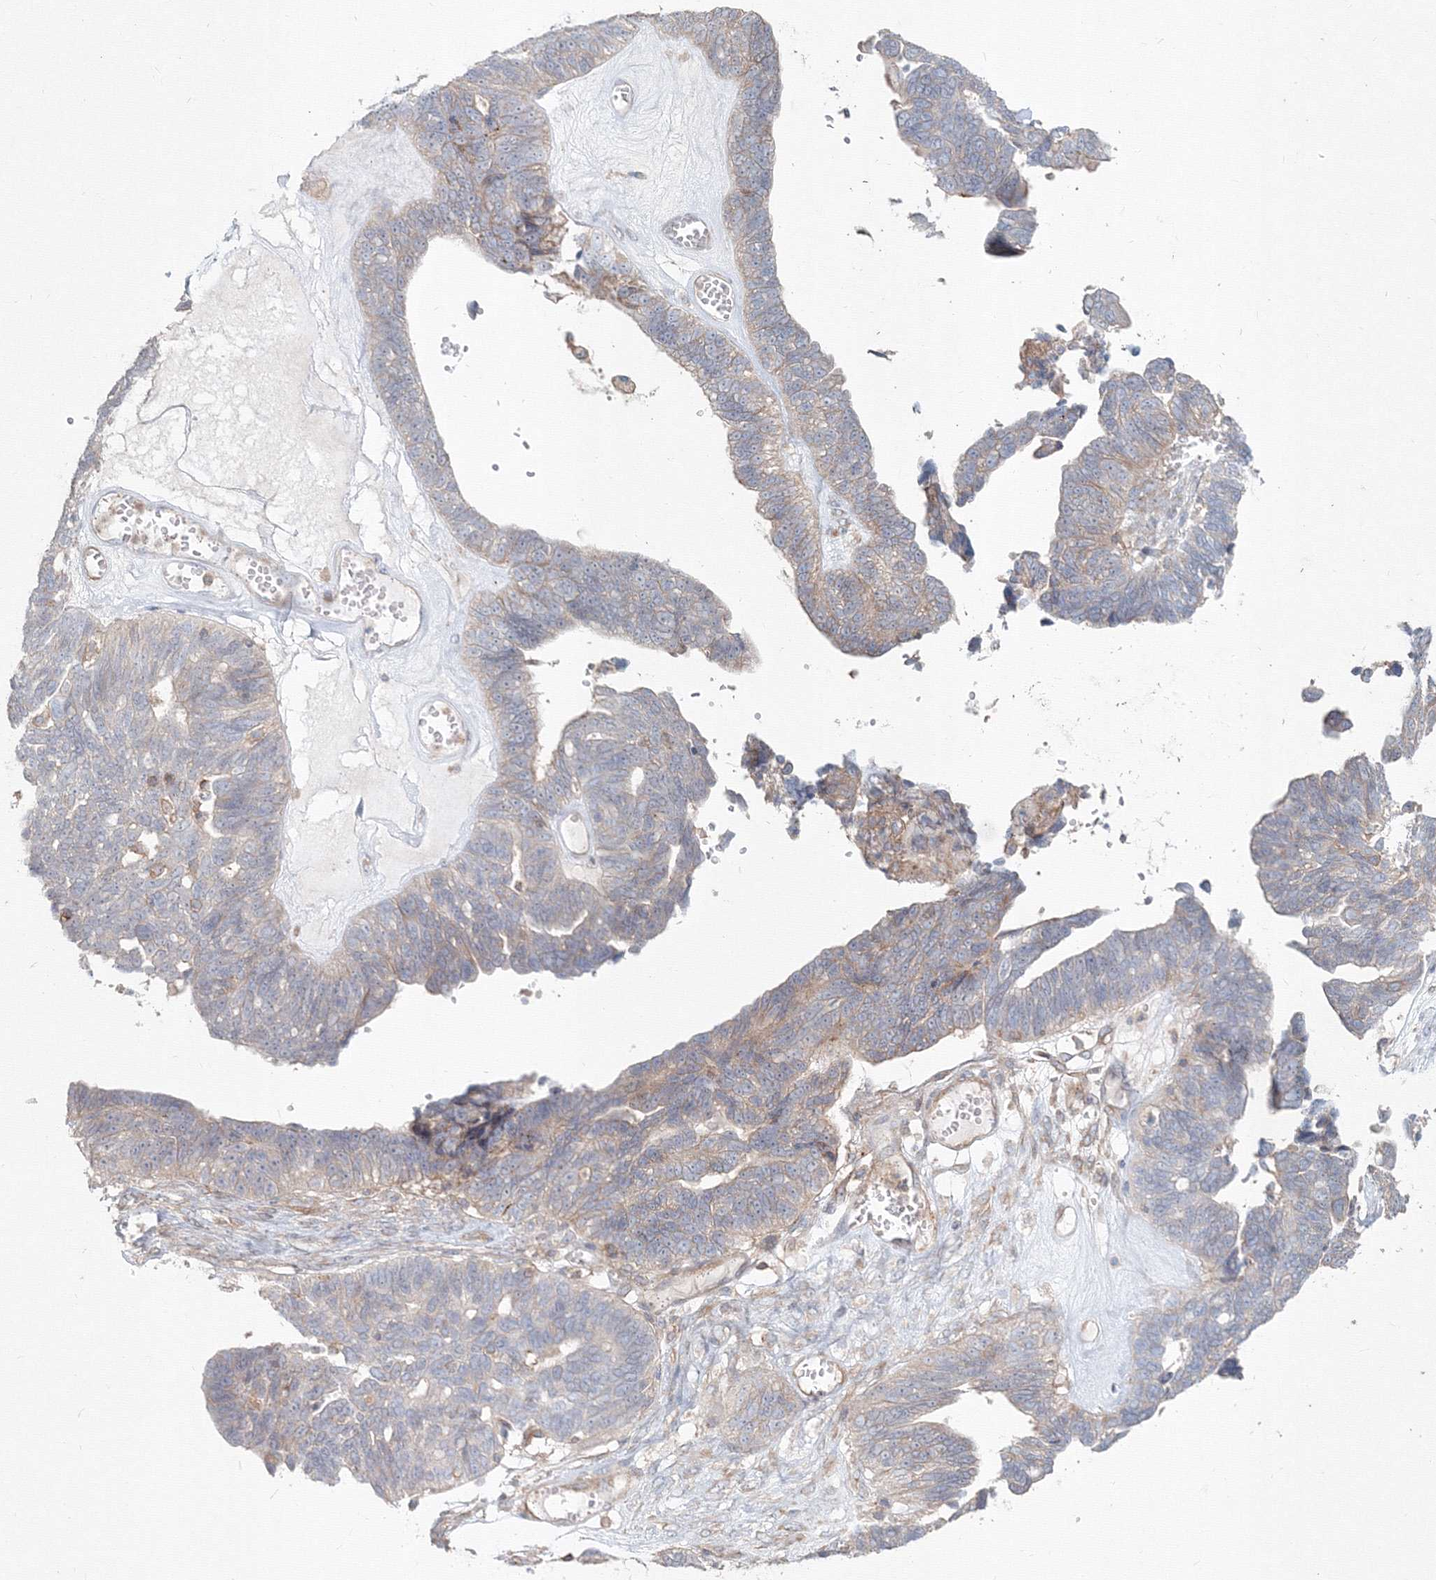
{"staining": {"intensity": "negative", "quantity": "none", "location": "none"}, "tissue": "ovarian cancer", "cell_type": "Tumor cells", "image_type": "cancer", "snomed": [{"axis": "morphology", "description": "Cystadenocarcinoma, serous, NOS"}, {"axis": "topography", "description": "Ovary"}], "caption": "Immunohistochemistry (IHC) of ovarian cancer demonstrates no staining in tumor cells.", "gene": "SH3PXD2A", "patient": {"sex": "female", "age": 79}}